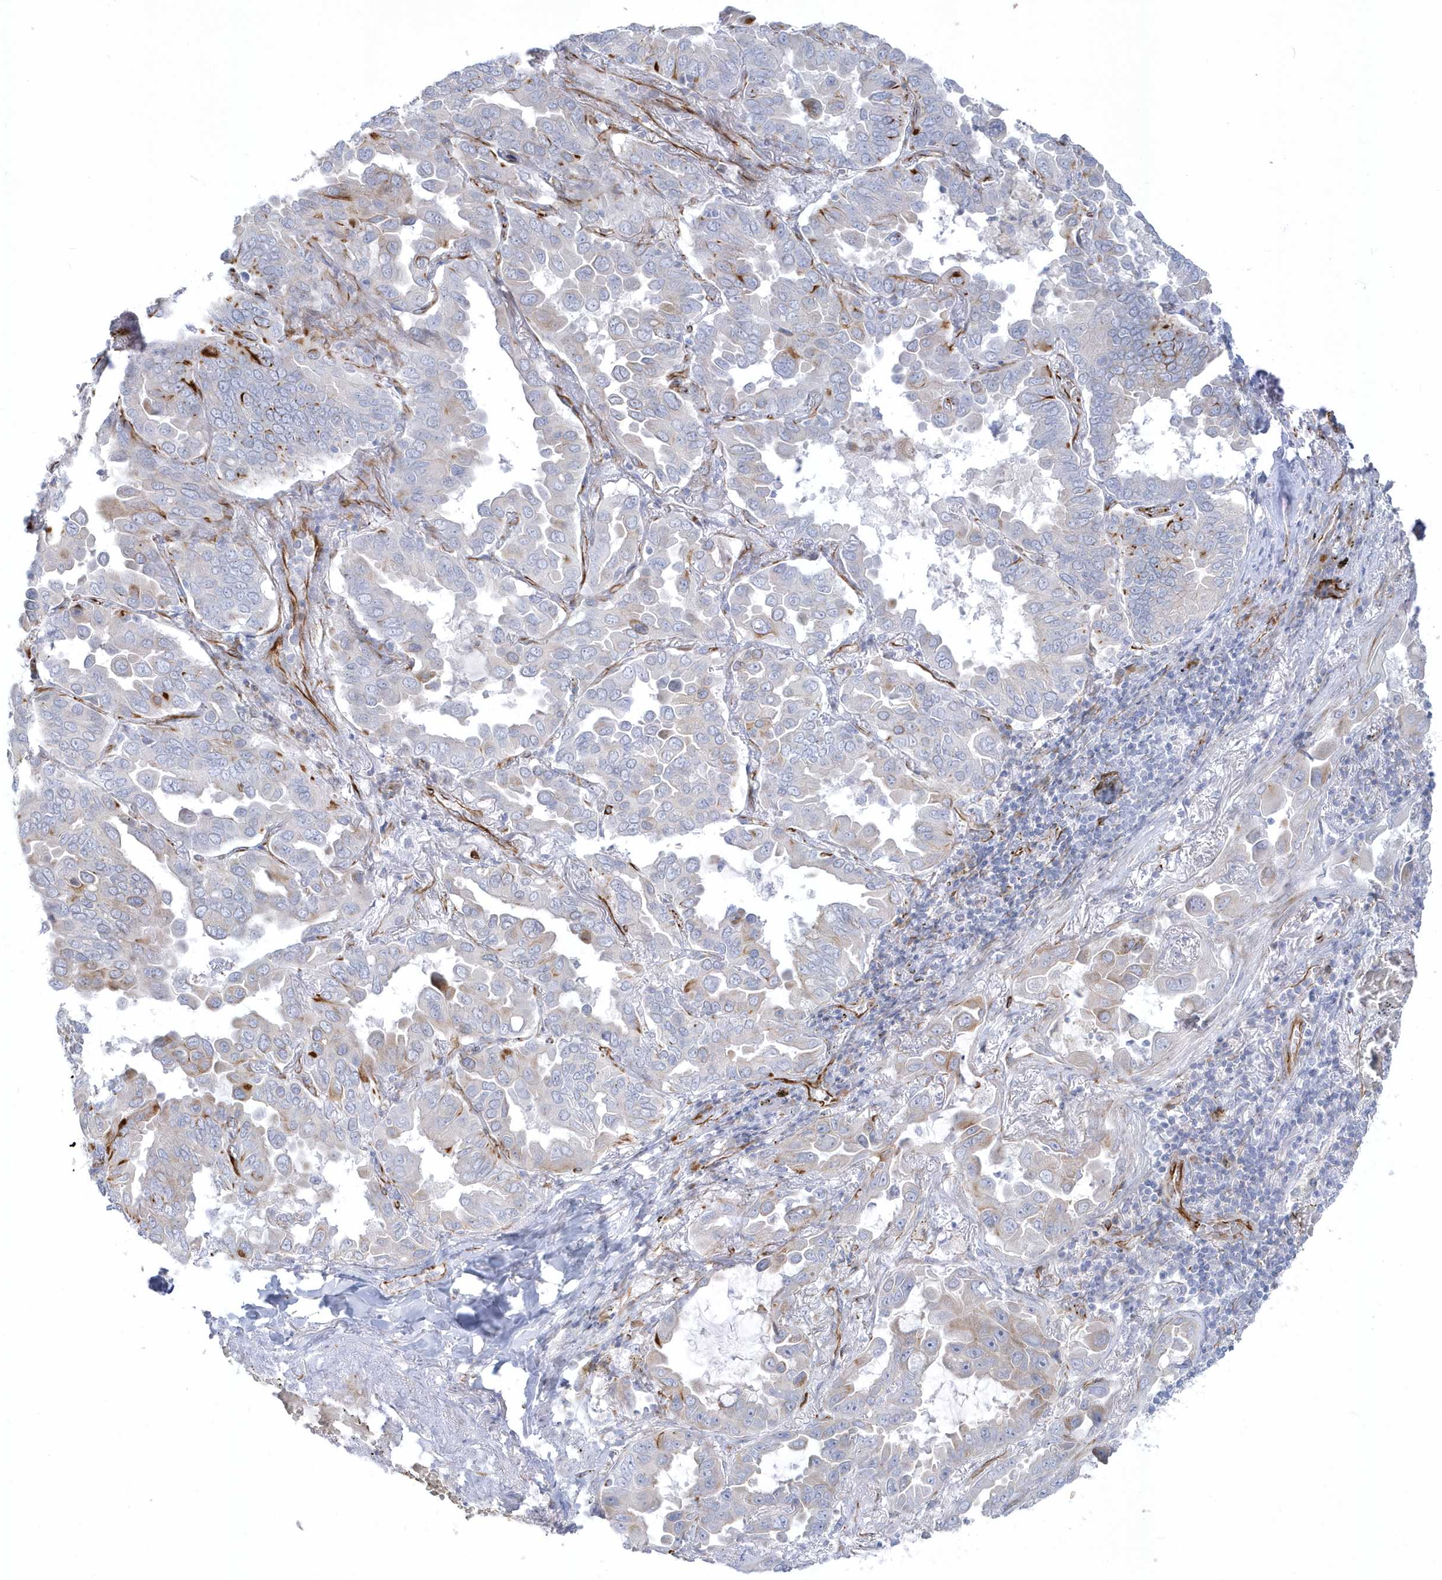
{"staining": {"intensity": "weak", "quantity": "<25%", "location": "cytoplasmic/membranous"}, "tissue": "lung cancer", "cell_type": "Tumor cells", "image_type": "cancer", "snomed": [{"axis": "morphology", "description": "Adenocarcinoma, NOS"}, {"axis": "topography", "description": "Lung"}], "caption": "Immunohistochemistry (IHC) micrograph of human lung adenocarcinoma stained for a protein (brown), which displays no staining in tumor cells.", "gene": "PPIL6", "patient": {"sex": "male", "age": 64}}